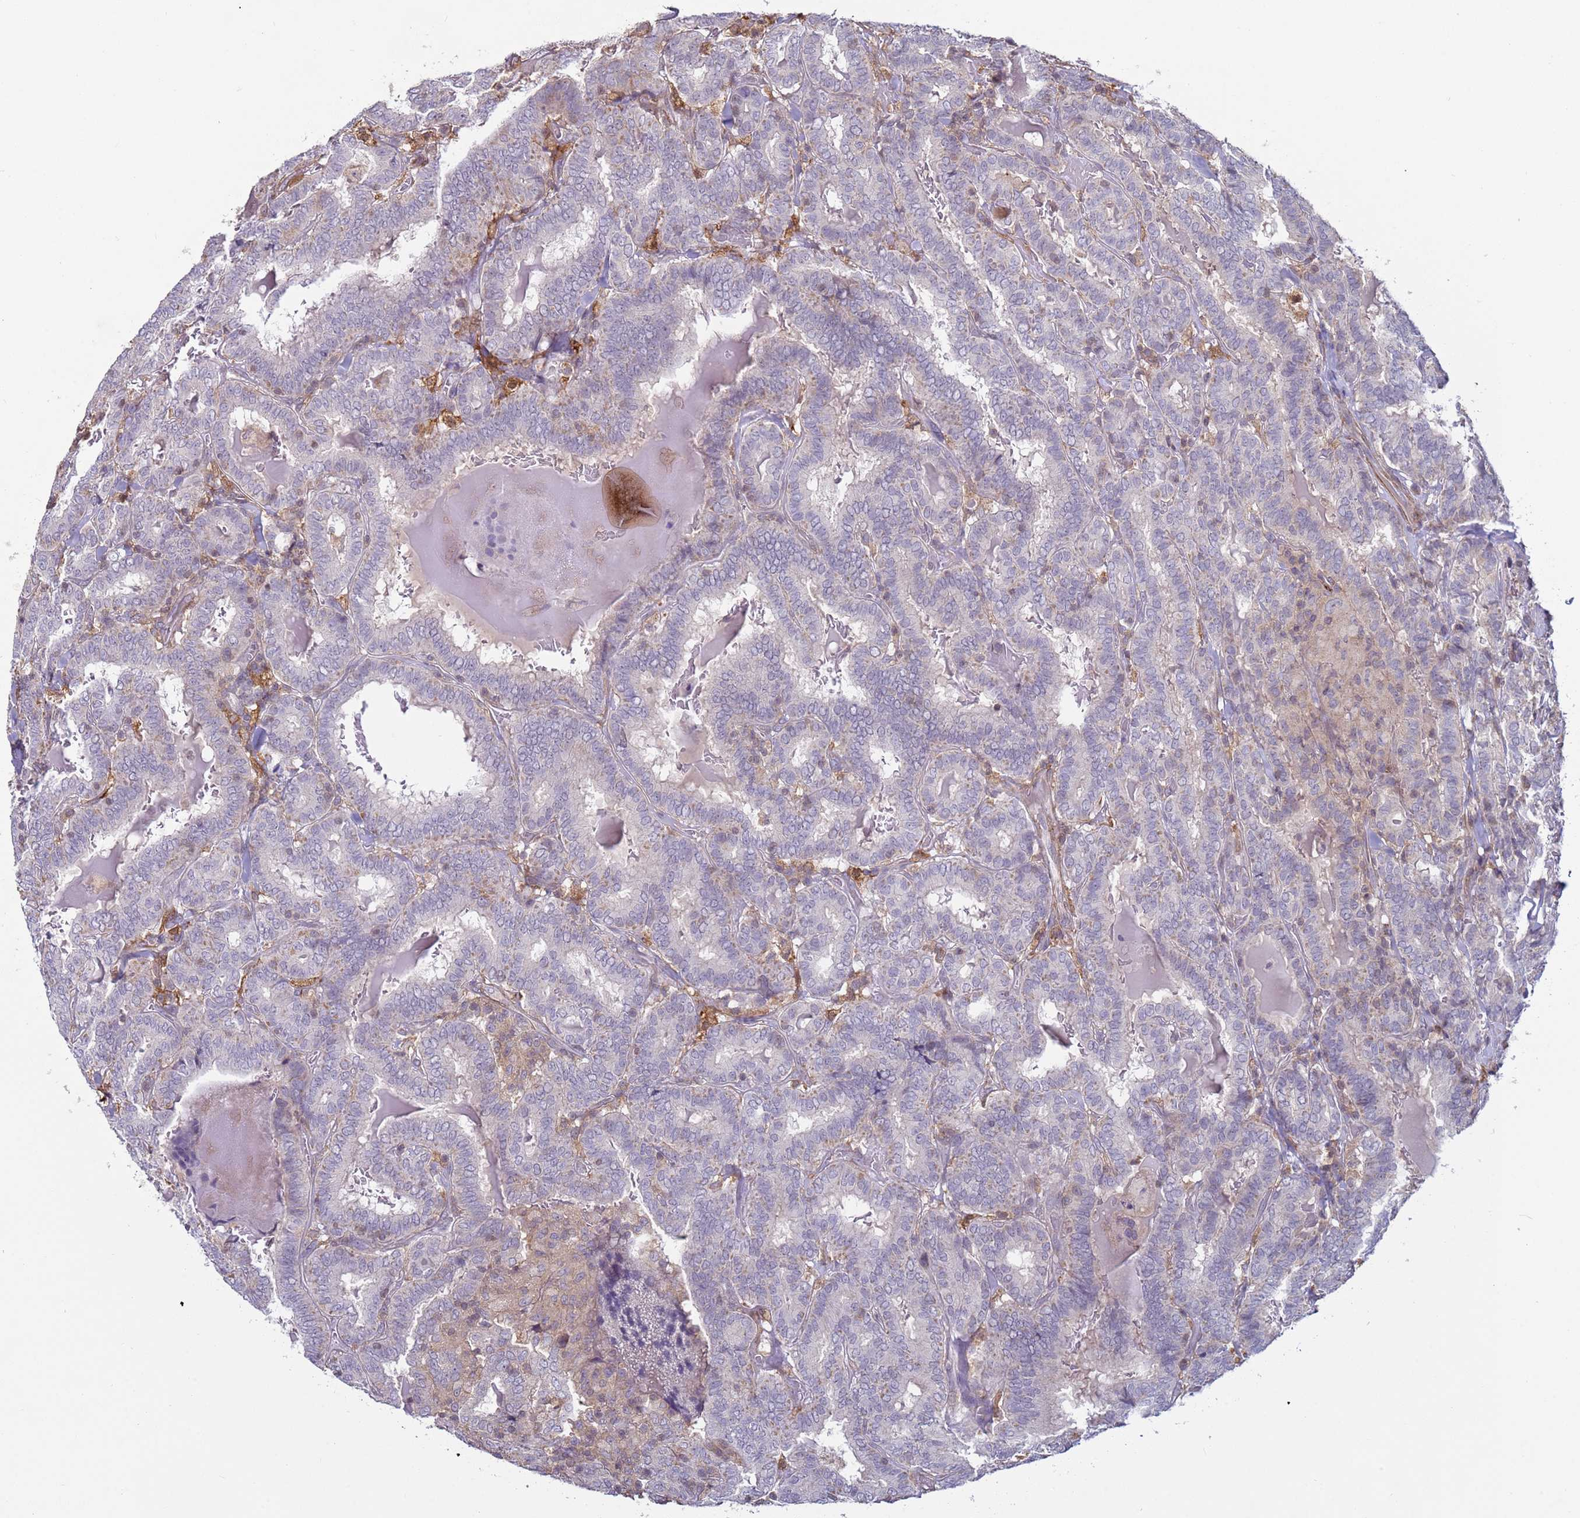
{"staining": {"intensity": "negative", "quantity": "none", "location": "none"}, "tissue": "thyroid cancer", "cell_type": "Tumor cells", "image_type": "cancer", "snomed": [{"axis": "morphology", "description": "Papillary adenocarcinoma, NOS"}, {"axis": "topography", "description": "Thyroid gland"}], "caption": "This histopathology image is of thyroid papillary adenocarcinoma stained with IHC to label a protein in brown with the nuclei are counter-stained blue. There is no staining in tumor cells.", "gene": "SNAPC4", "patient": {"sex": "female", "age": 72}}